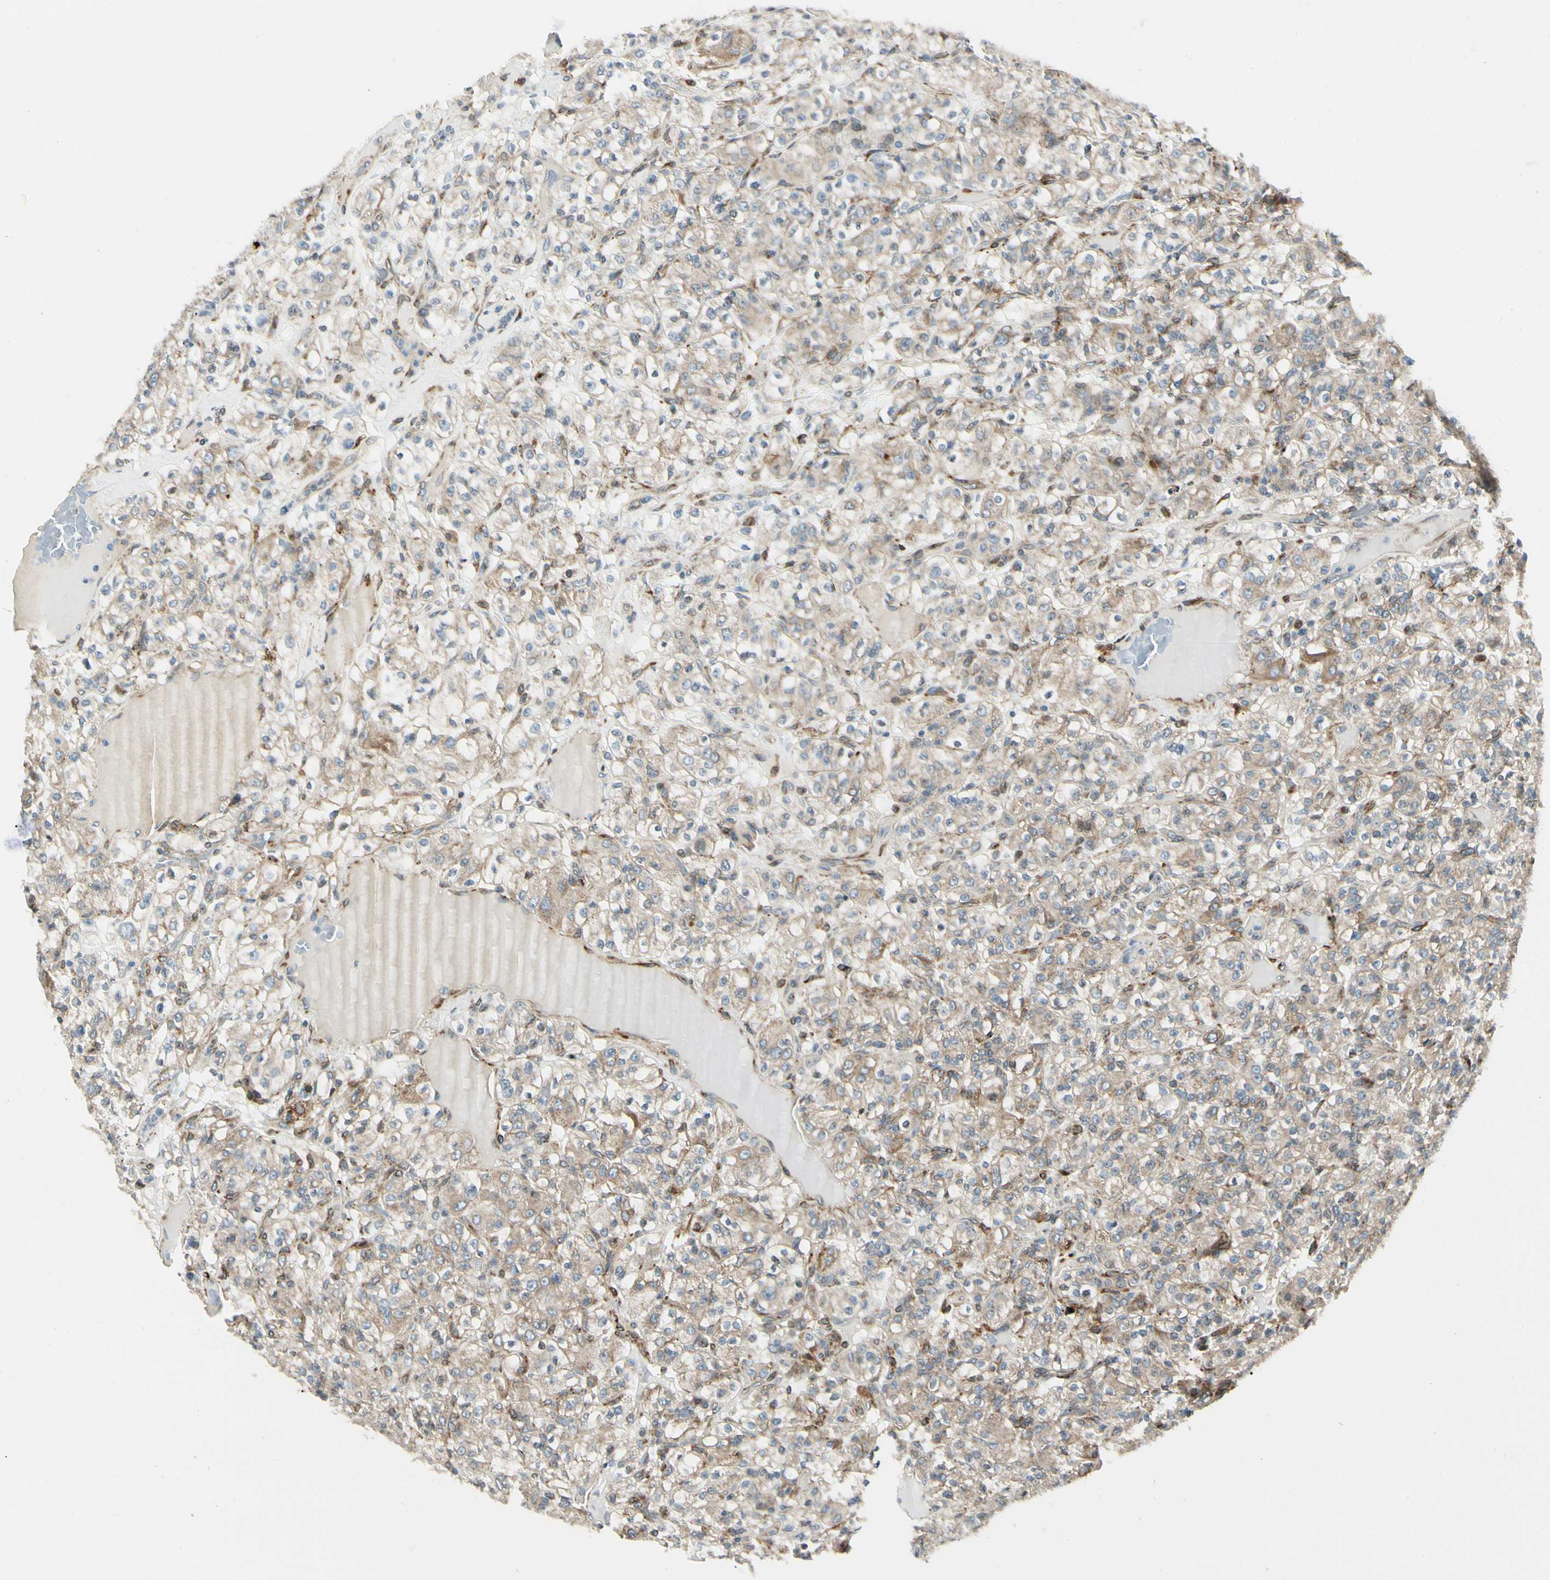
{"staining": {"intensity": "weak", "quantity": ">75%", "location": "cytoplasmic/membranous"}, "tissue": "renal cancer", "cell_type": "Tumor cells", "image_type": "cancer", "snomed": [{"axis": "morphology", "description": "Normal tissue, NOS"}, {"axis": "morphology", "description": "Adenocarcinoma, NOS"}, {"axis": "topography", "description": "Kidney"}], "caption": "Immunohistochemical staining of human adenocarcinoma (renal) displays low levels of weak cytoplasmic/membranous protein staining in about >75% of tumor cells. The protein is shown in brown color, while the nuclei are stained blue.", "gene": "MRPL9", "patient": {"sex": "female", "age": 72}}